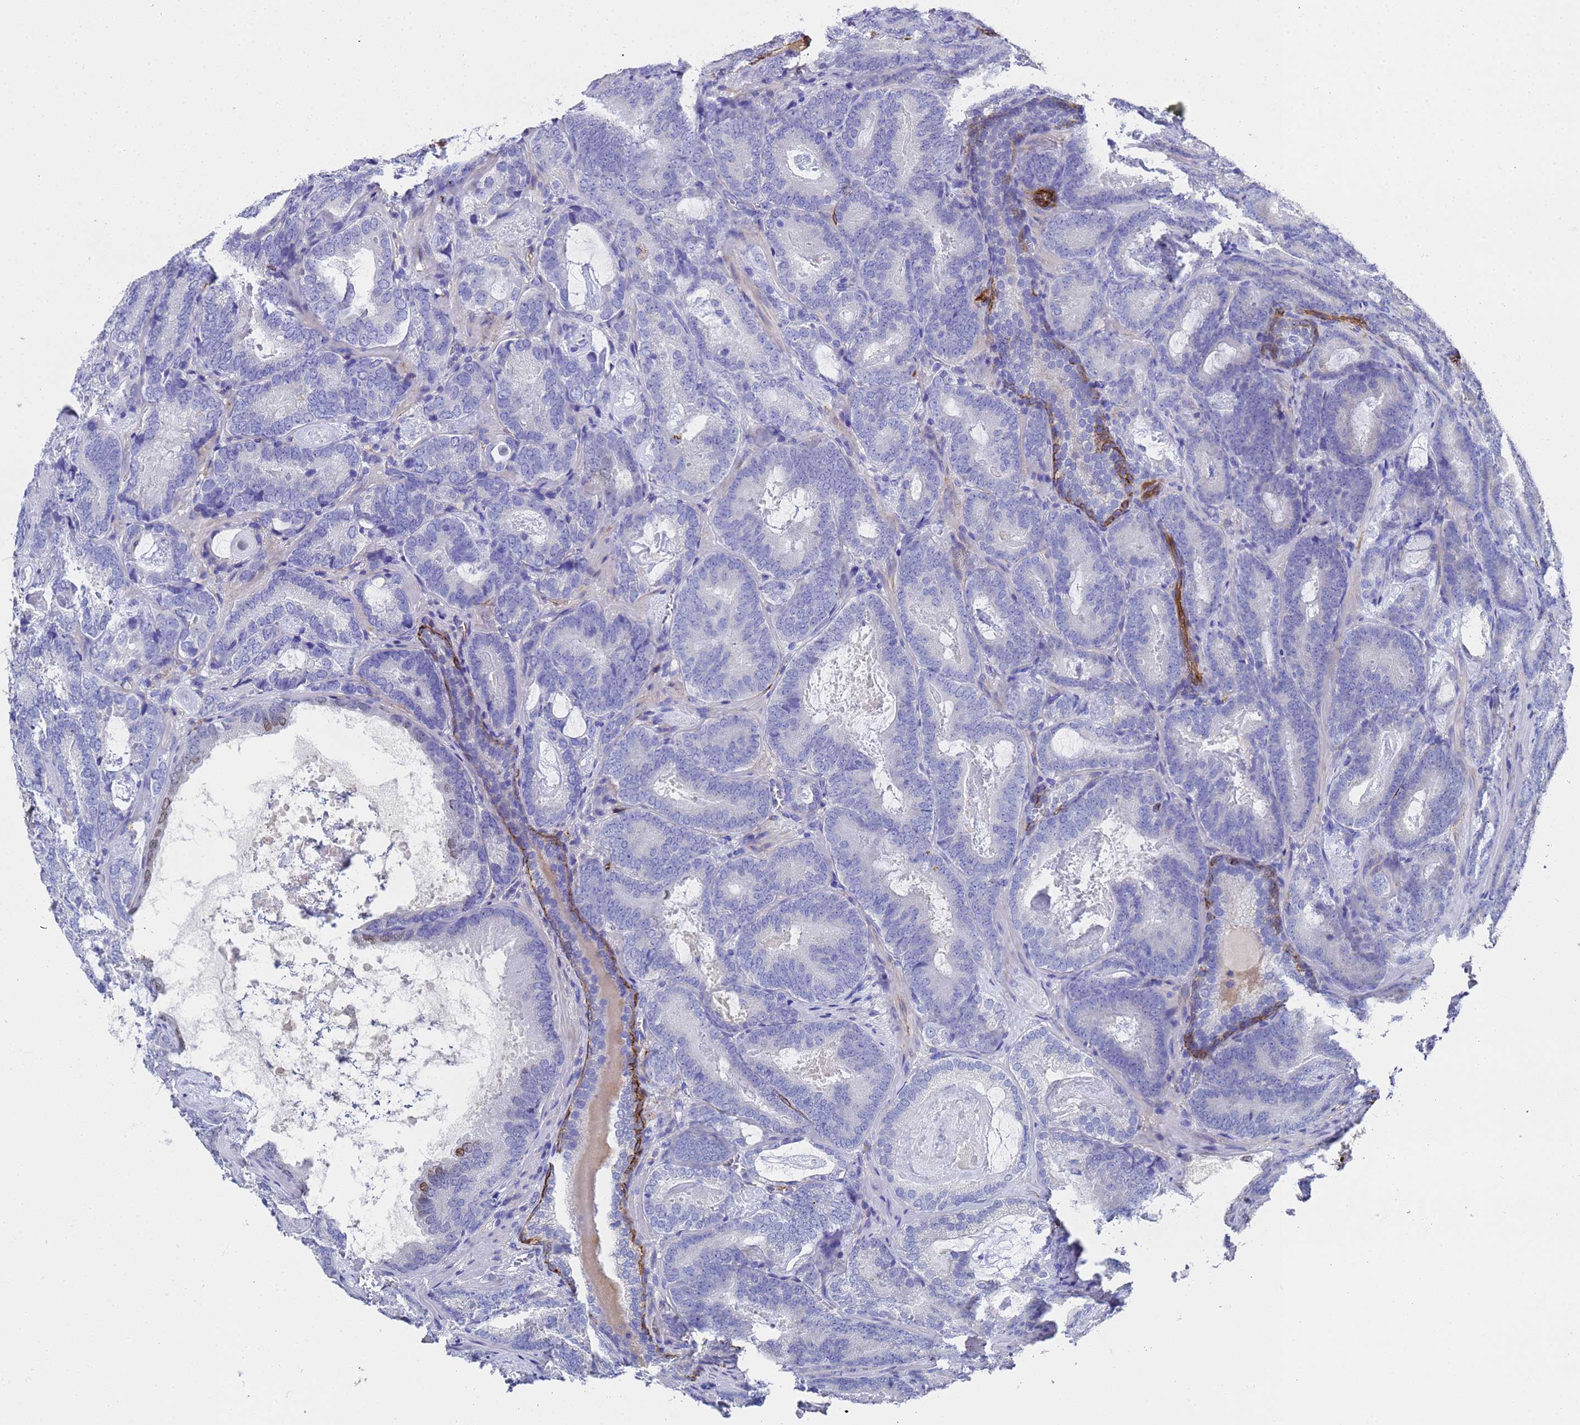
{"staining": {"intensity": "negative", "quantity": "none", "location": "none"}, "tissue": "prostate cancer", "cell_type": "Tumor cells", "image_type": "cancer", "snomed": [{"axis": "morphology", "description": "Adenocarcinoma, Low grade"}, {"axis": "topography", "description": "Prostate"}], "caption": "Immunohistochemistry photomicrograph of human prostate cancer (adenocarcinoma (low-grade)) stained for a protein (brown), which reveals no expression in tumor cells.", "gene": "ADIPOQ", "patient": {"sex": "male", "age": 60}}